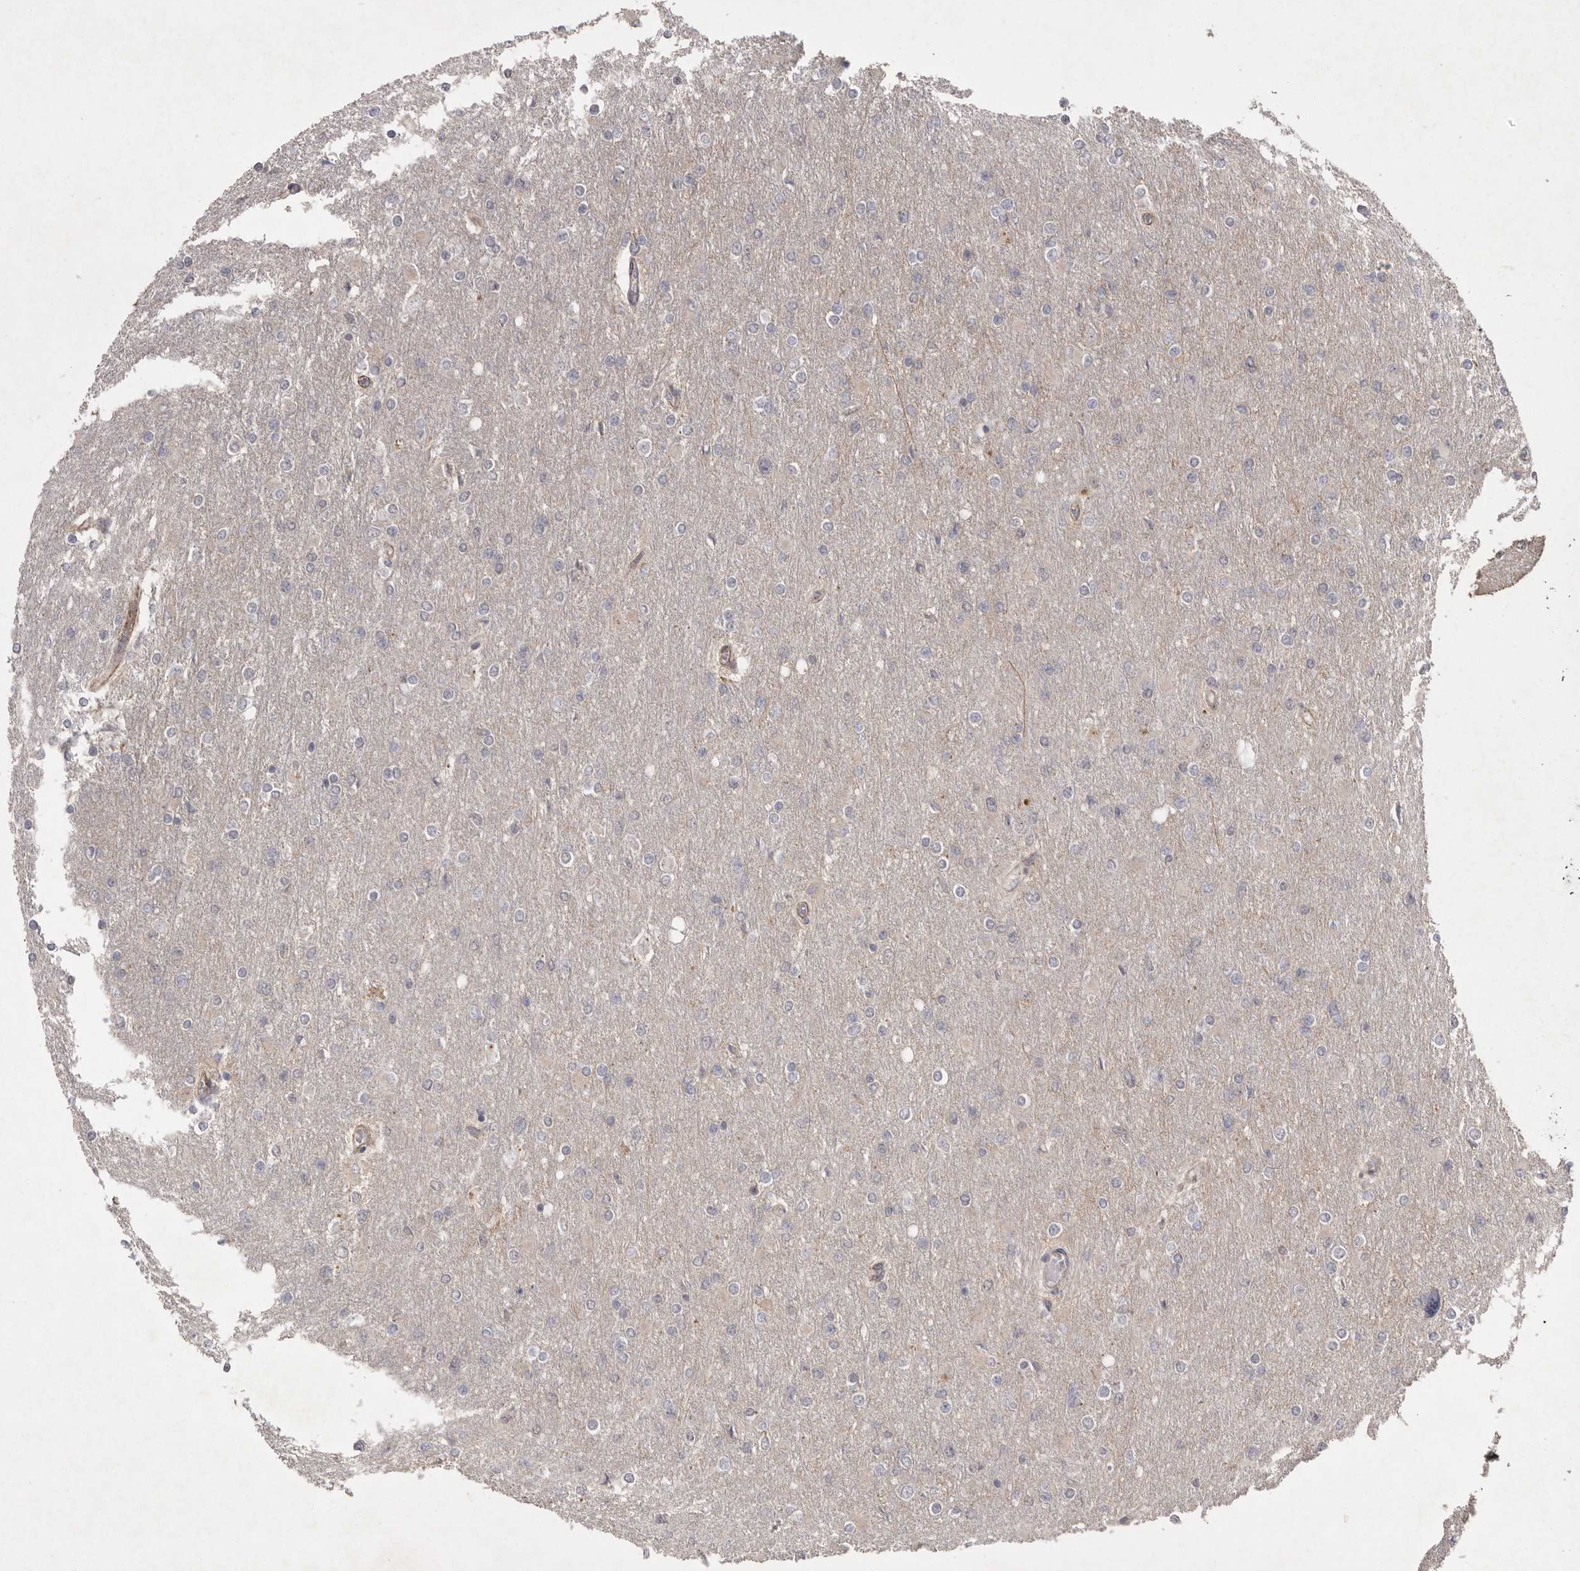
{"staining": {"intensity": "negative", "quantity": "none", "location": "none"}, "tissue": "glioma", "cell_type": "Tumor cells", "image_type": "cancer", "snomed": [{"axis": "morphology", "description": "Glioma, malignant, High grade"}, {"axis": "topography", "description": "Cerebral cortex"}], "caption": "An IHC image of glioma is shown. There is no staining in tumor cells of glioma.", "gene": "VANGL2", "patient": {"sex": "female", "age": 36}}